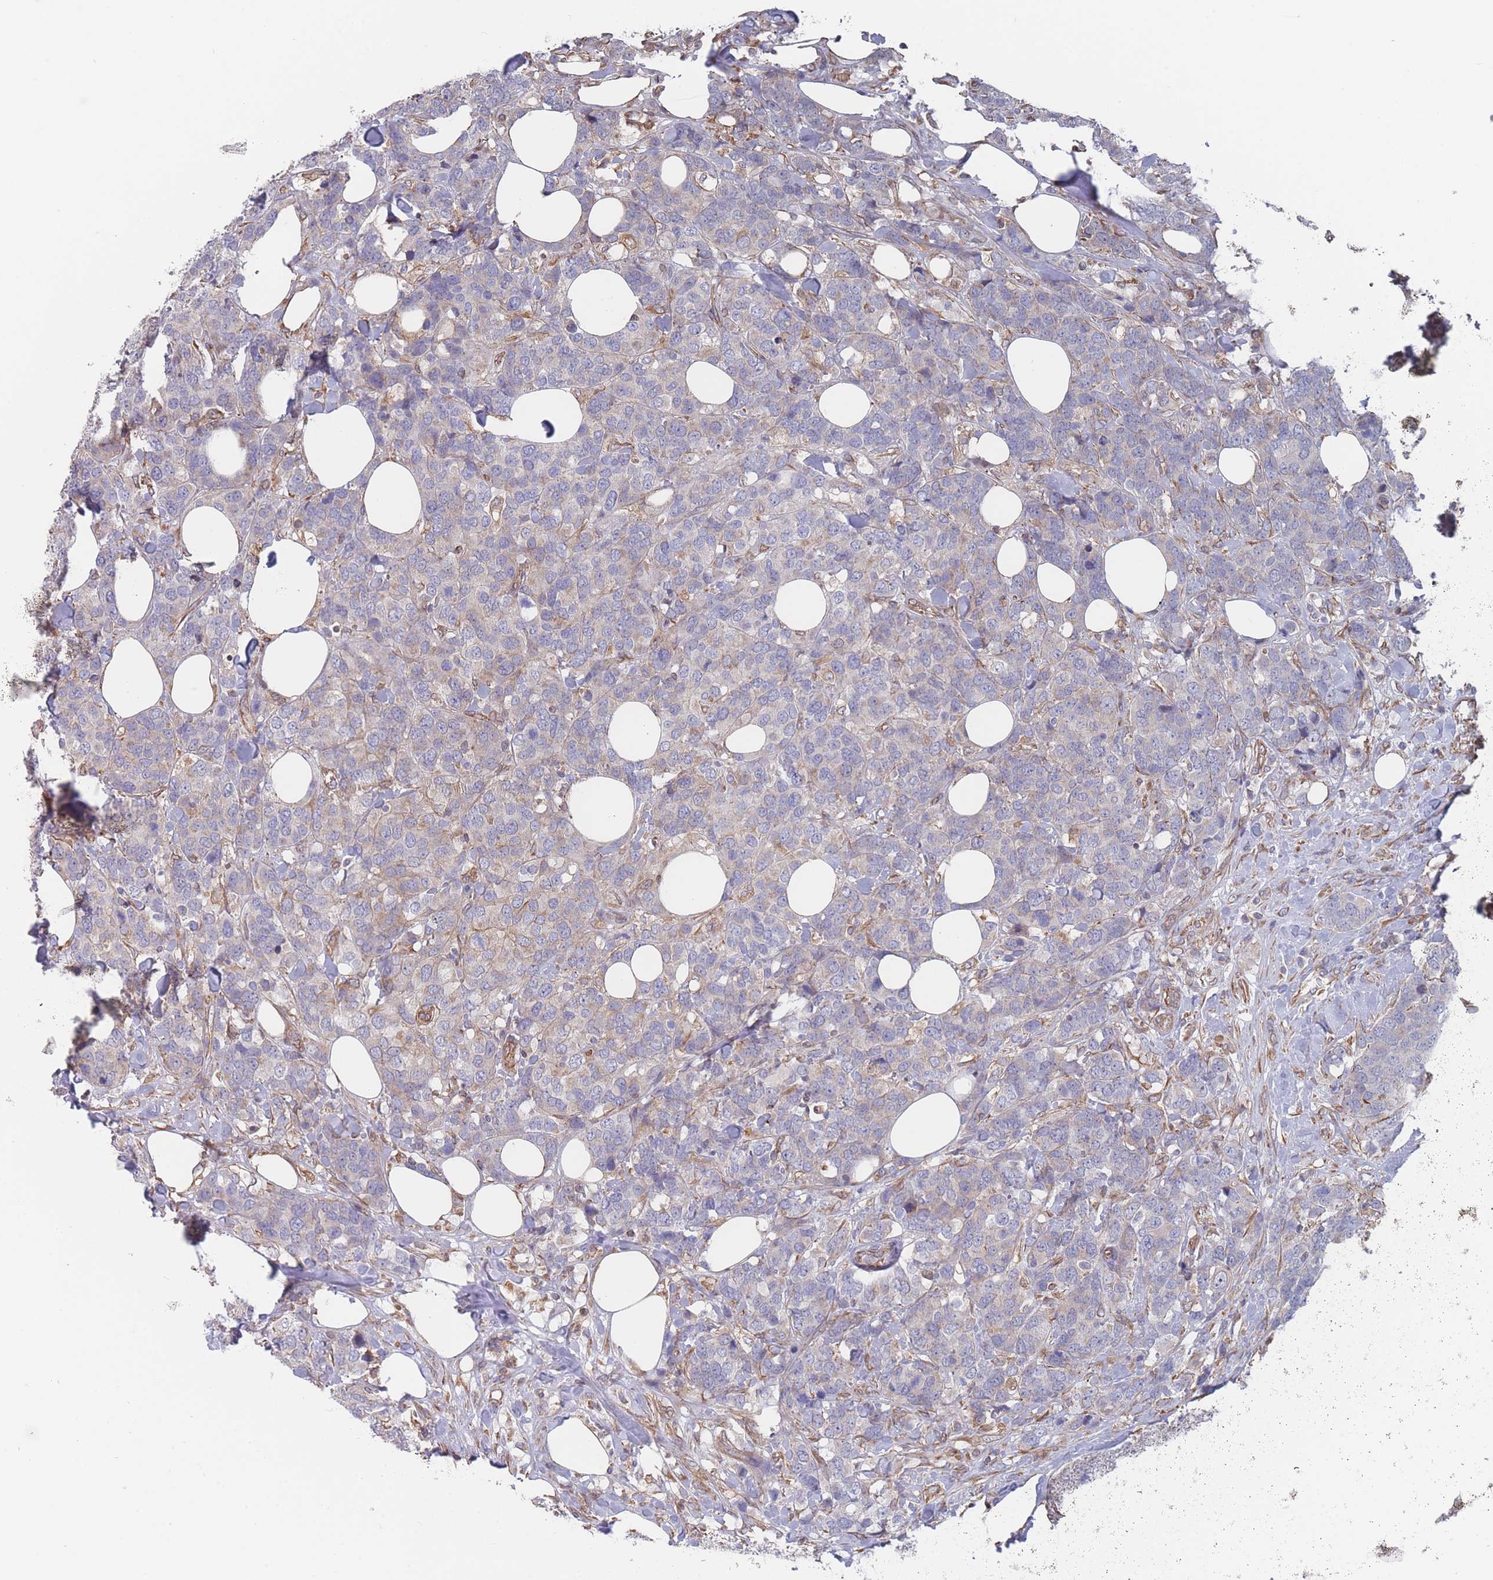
{"staining": {"intensity": "negative", "quantity": "none", "location": "none"}, "tissue": "breast cancer", "cell_type": "Tumor cells", "image_type": "cancer", "snomed": [{"axis": "morphology", "description": "Lobular carcinoma"}, {"axis": "topography", "description": "Breast"}], "caption": "Immunohistochemistry (IHC) of breast lobular carcinoma reveals no expression in tumor cells. (DAB (3,3'-diaminobenzidine) IHC, high magnification).", "gene": "SLC1A6", "patient": {"sex": "female", "age": 59}}